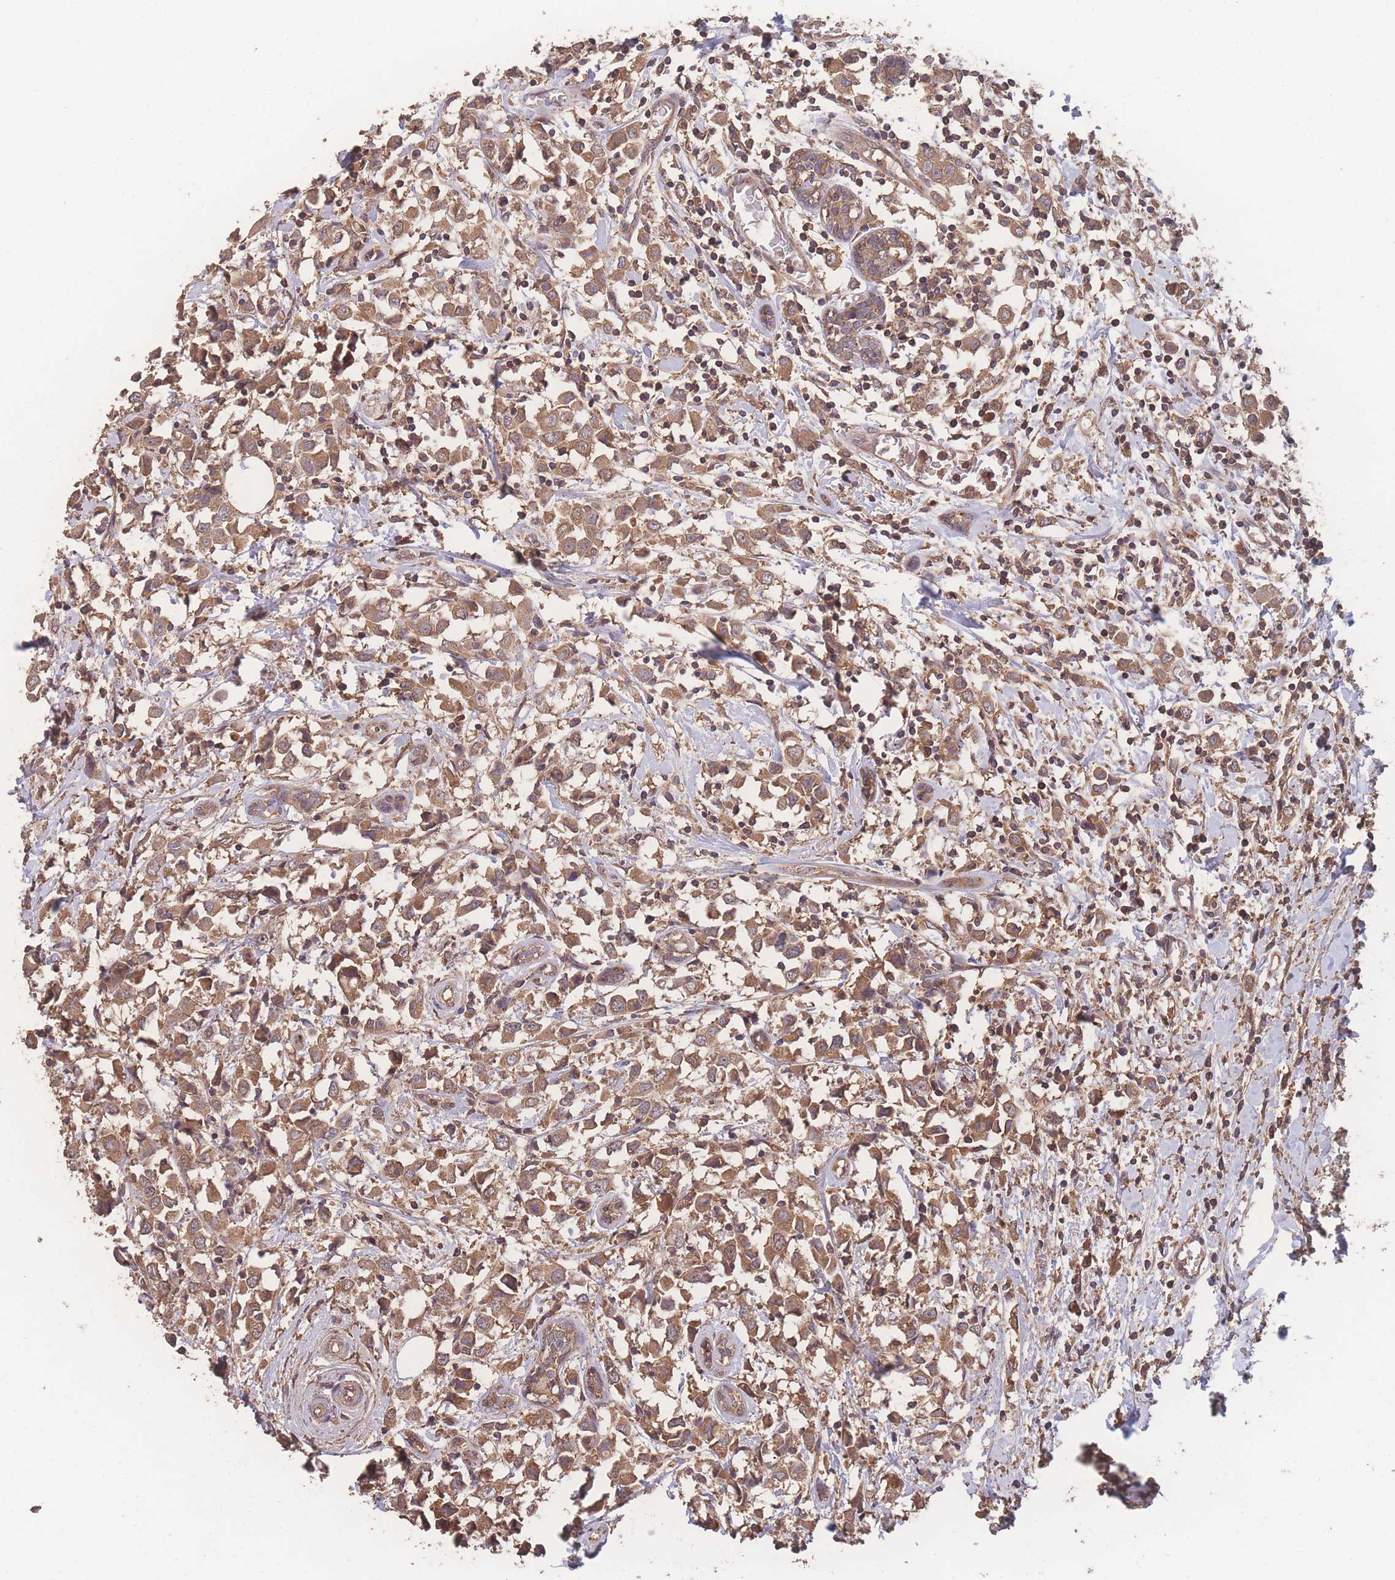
{"staining": {"intensity": "moderate", "quantity": ">75%", "location": "cytoplasmic/membranous"}, "tissue": "breast cancer", "cell_type": "Tumor cells", "image_type": "cancer", "snomed": [{"axis": "morphology", "description": "Duct carcinoma"}, {"axis": "topography", "description": "Breast"}], "caption": "Brown immunohistochemical staining in human breast cancer (intraductal carcinoma) demonstrates moderate cytoplasmic/membranous staining in approximately >75% of tumor cells. (DAB IHC, brown staining for protein, blue staining for nuclei).", "gene": "ATXN10", "patient": {"sex": "female", "age": 61}}